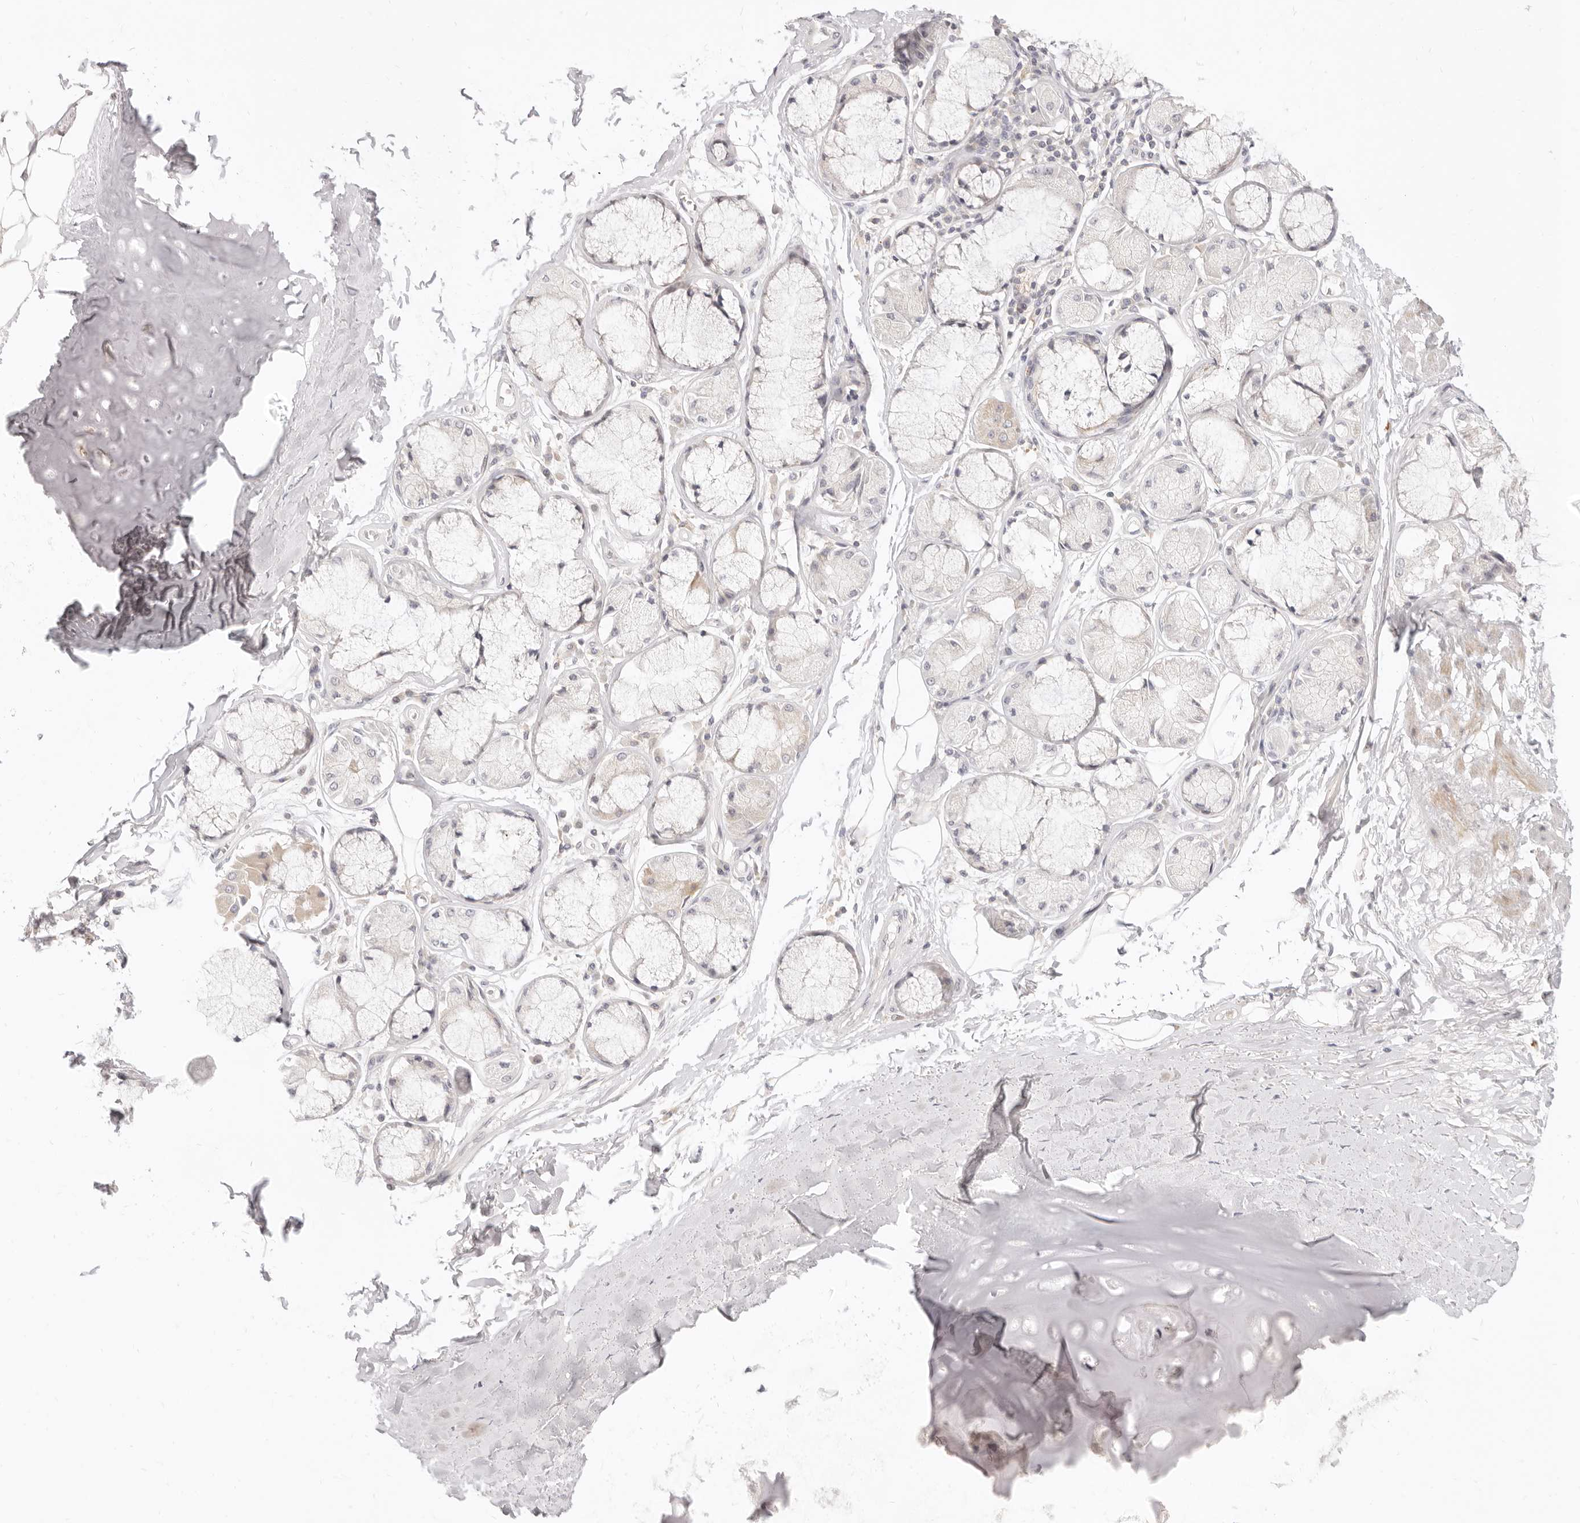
{"staining": {"intensity": "moderate", "quantity": "25%-75%", "location": "cytoplasmic/membranous"}, "tissue": "adipose tissue", "cell_type": "Adipocytes", "image_type": "normal", "snomed": [{"axis": "morphology", "description": "Normal tissue, NOS"}, {"axis": "topography", "description": "Bronchus"}], "caption": "High-magnification brightfield microscopy of unremarkable adipose tissue stained with DAB (3,3'-diaminobenzidine) (brown) and counterstained with hematoxylin (blue). adipocytes exhibit moderate cytoplasmic/membranous positivity is appreciated in about25%-75% of cells. Nuclei are stained in blue.", "gene": "LTB4R2", "patient": {"sex": "male", "age": 66}}